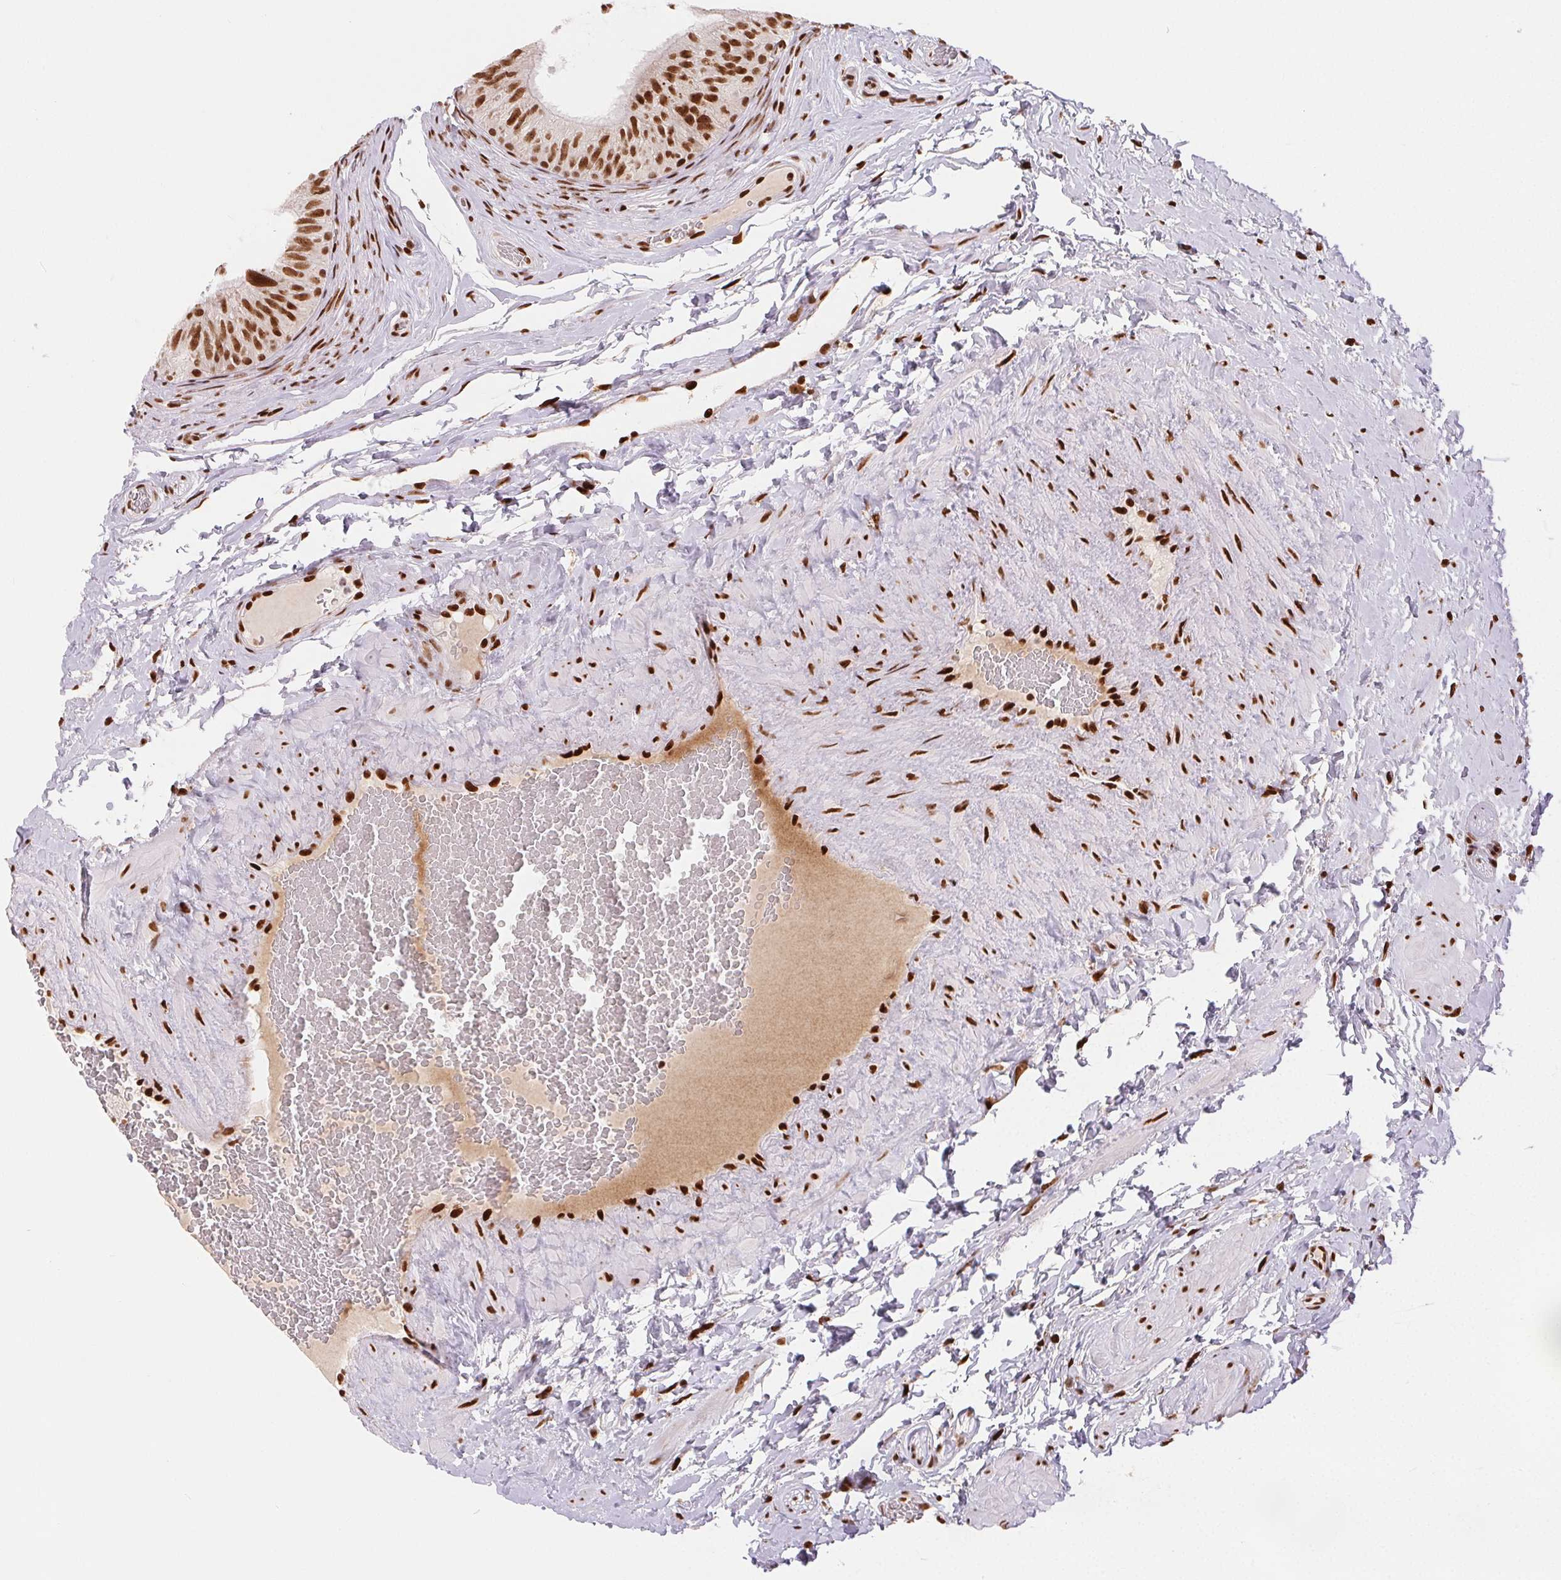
{"staining": {"intensity": "moderate", "quantity": ">75%", "location": "nuclear"}, "tissue": "epididymis", "cell_type": "Glandular cells", "image_type": "normal", "snomed": [{"axis": "morphology", "description": "Normal tissue, NOS"}, {"axis": "topography", "description": "Epididymis, spermatic cord, NOS"}, {"axis": "topography", "description": "Epididymis"}], "caption": "Immunohistochemistry (IHC) of benign human epididymis shows medium levels of moderate nuclear staining in approximately >75% of glandular cells.", "gene": "ZNF80", "patient": {"sex": "male", "age": 31}}